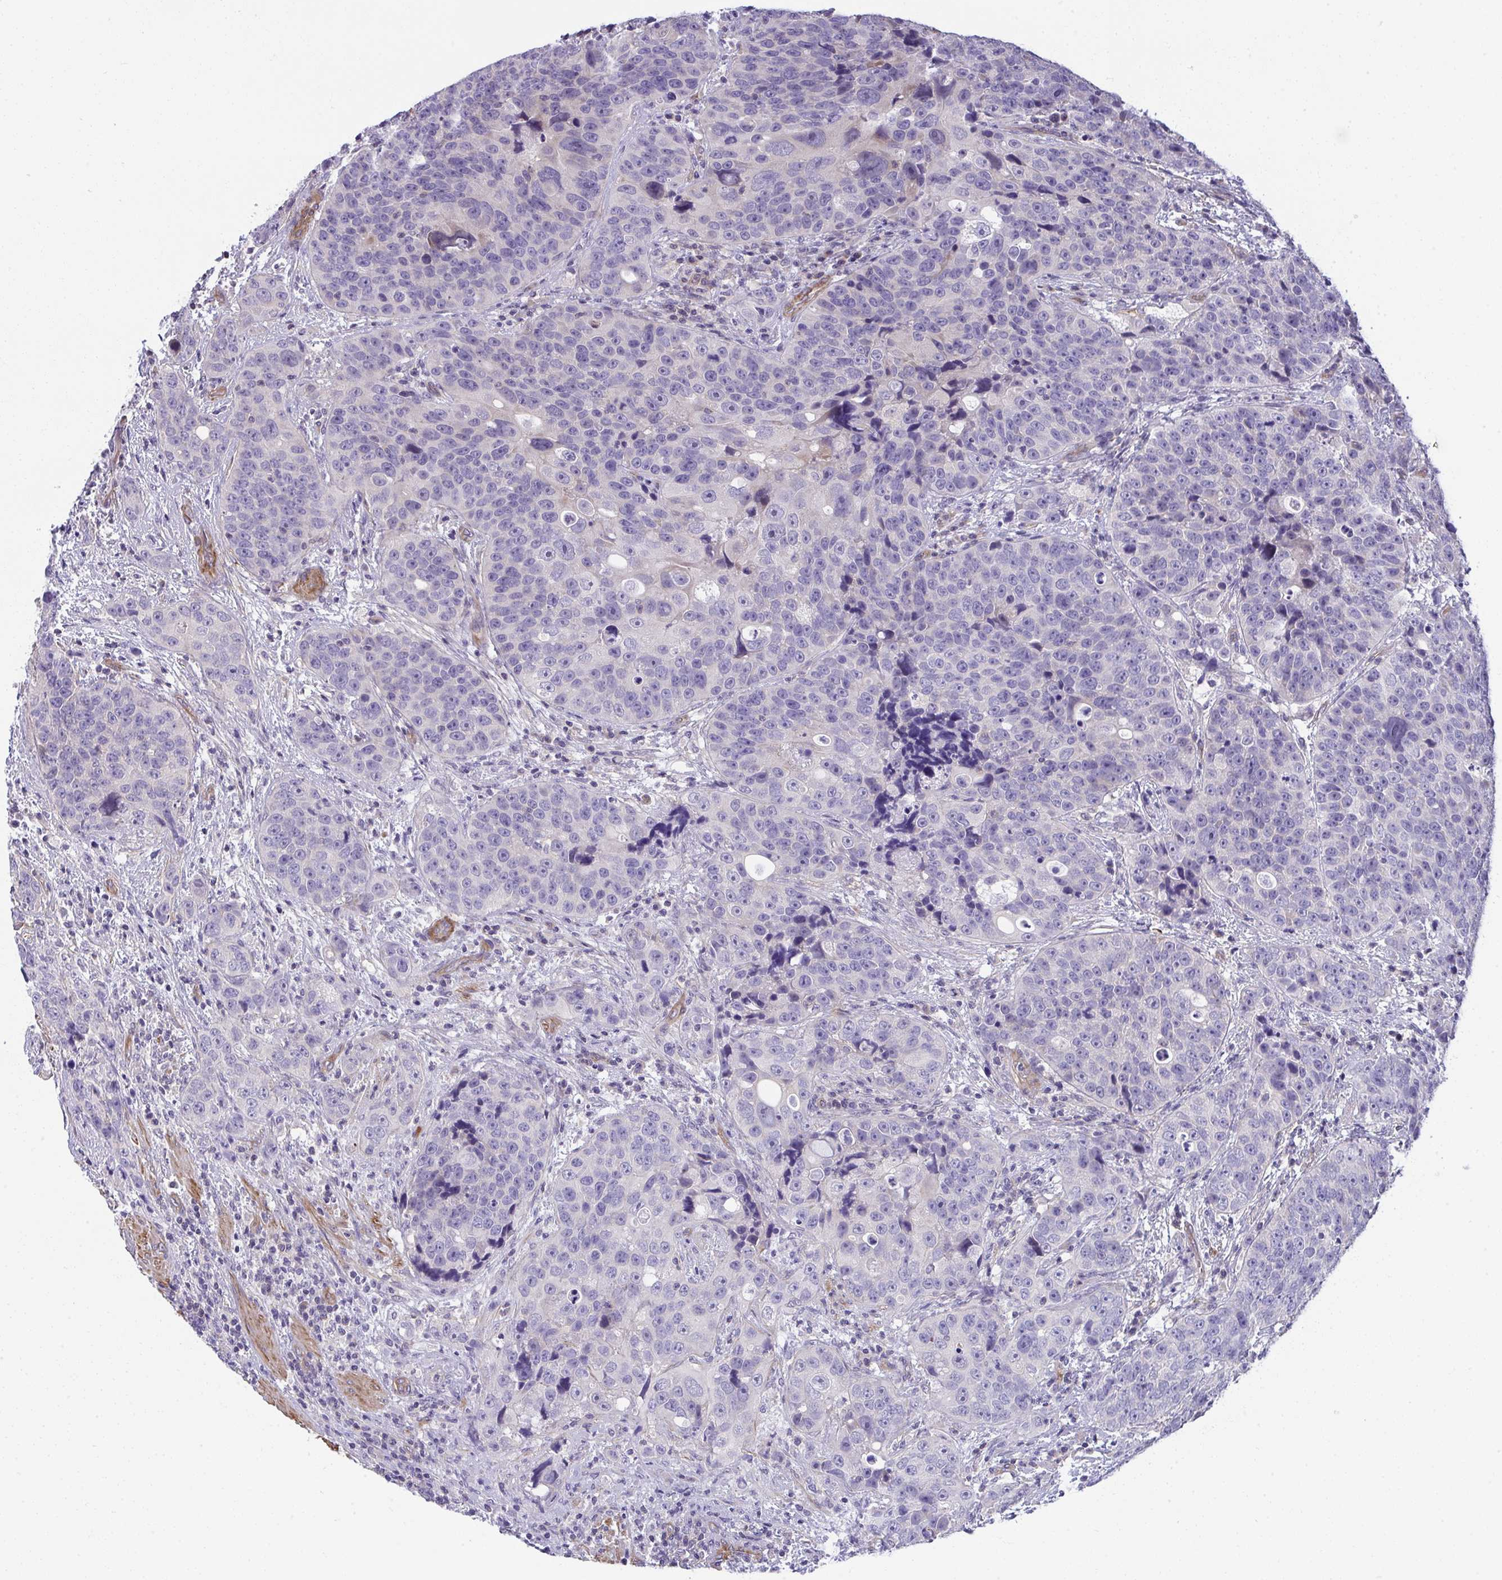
{"staining": {"intensity": "negative", "quantity": "none", "location": "none"}, "tissue": "urothelial cancer", "cell_type": "Tumor cells", "image_type": "cancer", "snomed": [{"axis": "morphology", "description": "Urothelial carcinoma, NOS"}, {"axis": "topography", "description": "Urinary bladder"}], "caption": "A histopathology image of transitional cell carcinoma stained for a protein demonstrates no brown staining in tumor cells.", "gene": "MYL12A", "patient": {"sex": "male", "age": 52}}